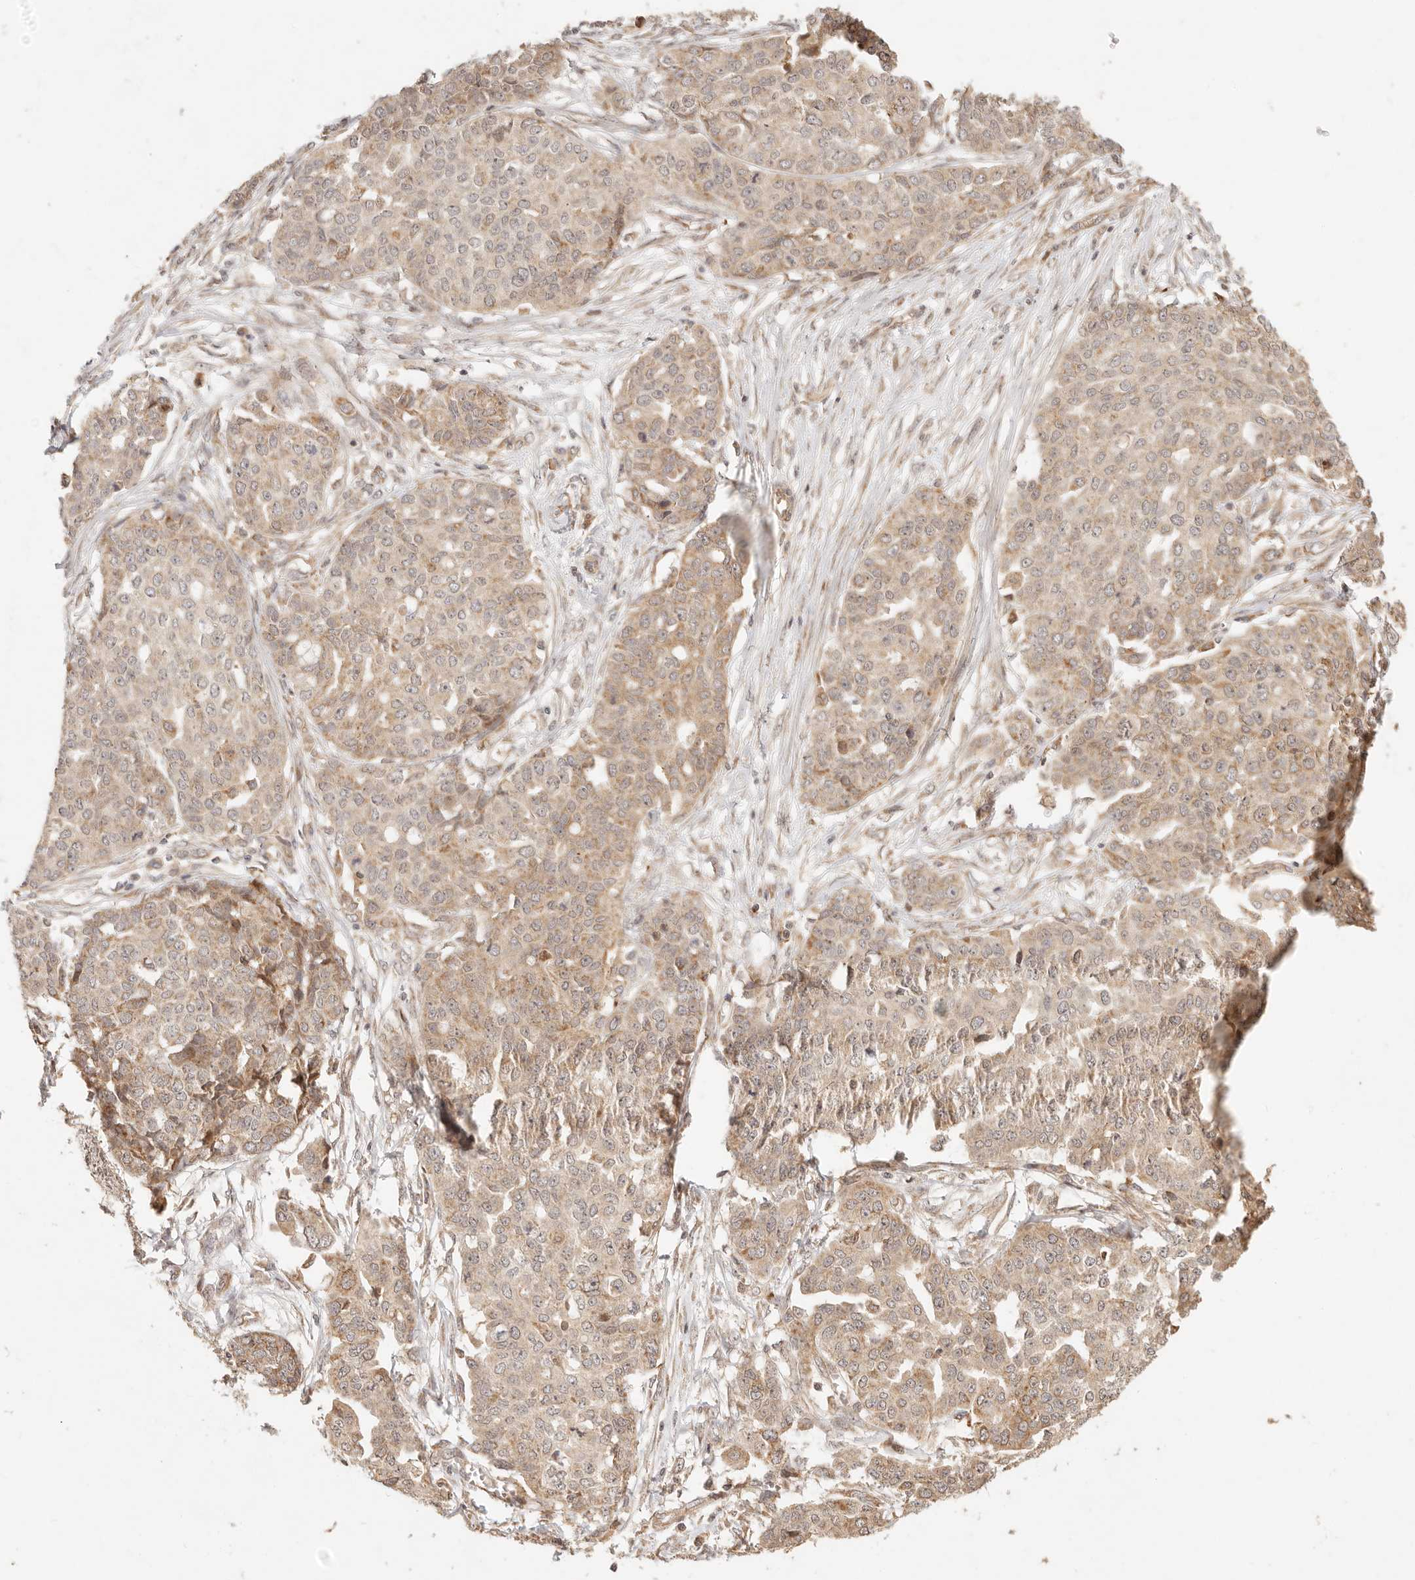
{"staining": {"intensity": "moderate", "quantity": ">75%", "location": "cytoplasmic/membranous"}, "tissue": "ovarian cancer", "cell_type": "Tumor cells", "image_type": "cancer", "snomed": [{"axis": "morphology", "description": "Cystadenocarcinoma, serous, NOS"}, {"axis": "topography", "description": "Soft tissue"}, {"axis": "topography", "description": "Ovary"}], "caption": "The immunohistochemical stain labels moderate cytoplasmic/membranous positivity in tumor cells of serous cystadenocarcinoma (ovarian) tissue.", "gene": "TIMM17A", "patient": {"sex": "female", "age": 57}}